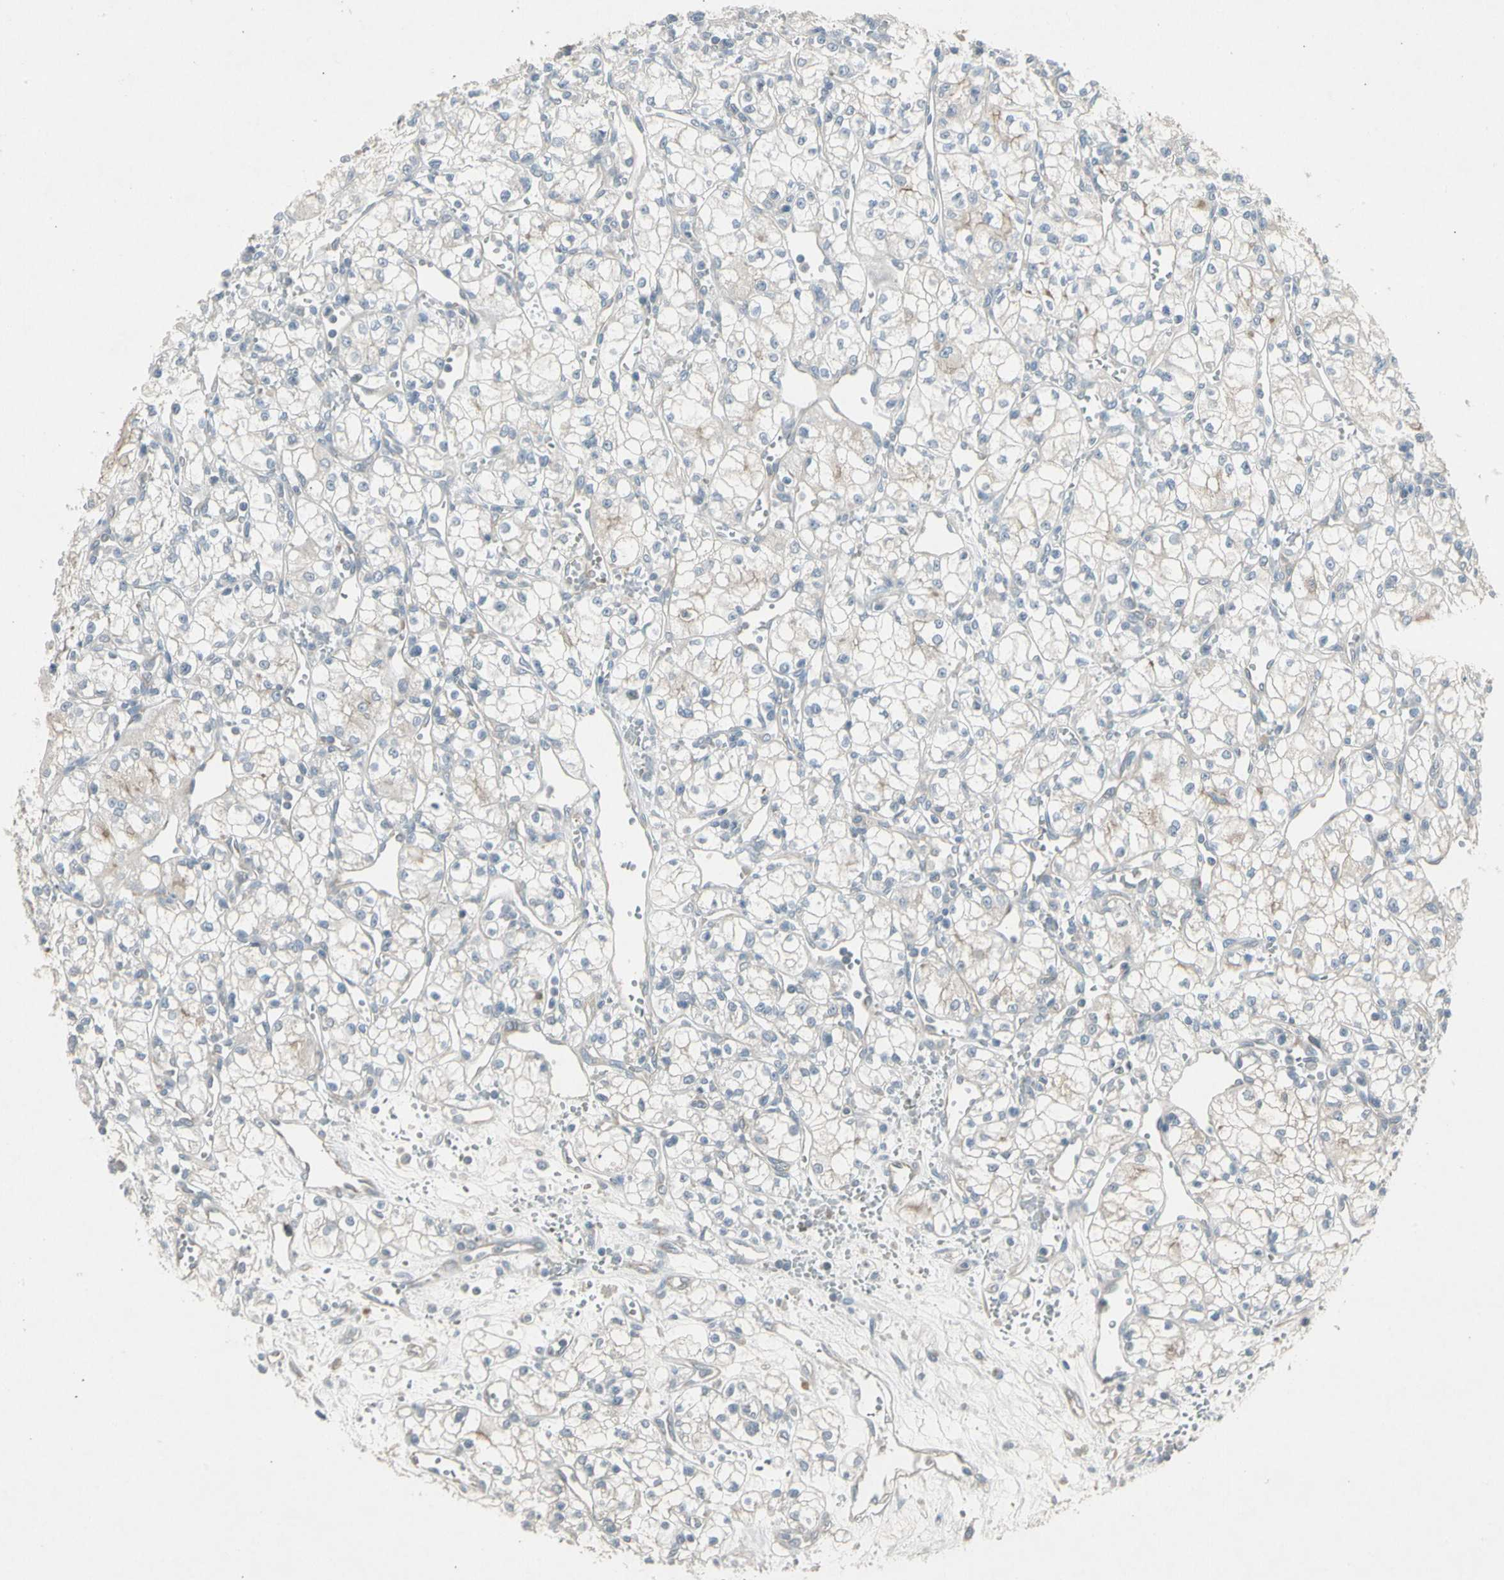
{"staining": {"intensity": "weak", "quantity": "<25%", "location": "cytoplasmic/membranous"}, "tissue": "renal cancer", "cell_type": "Tumor cells", "image_type": "cancer", "snomed": [{"axis": "morphology", "description": "Normal tissue, NOS"}, {"axis": "morphology", "description": "Adenocarcinoma, NOS"}, {"axis": "topography", "description": "Kidney"}], "caption": "Immunohistochemical staining of renal cancer shows no significant staining in tumor cells.", "gene": "PANK2", "patient": {"sex": "male", "age": 59}}